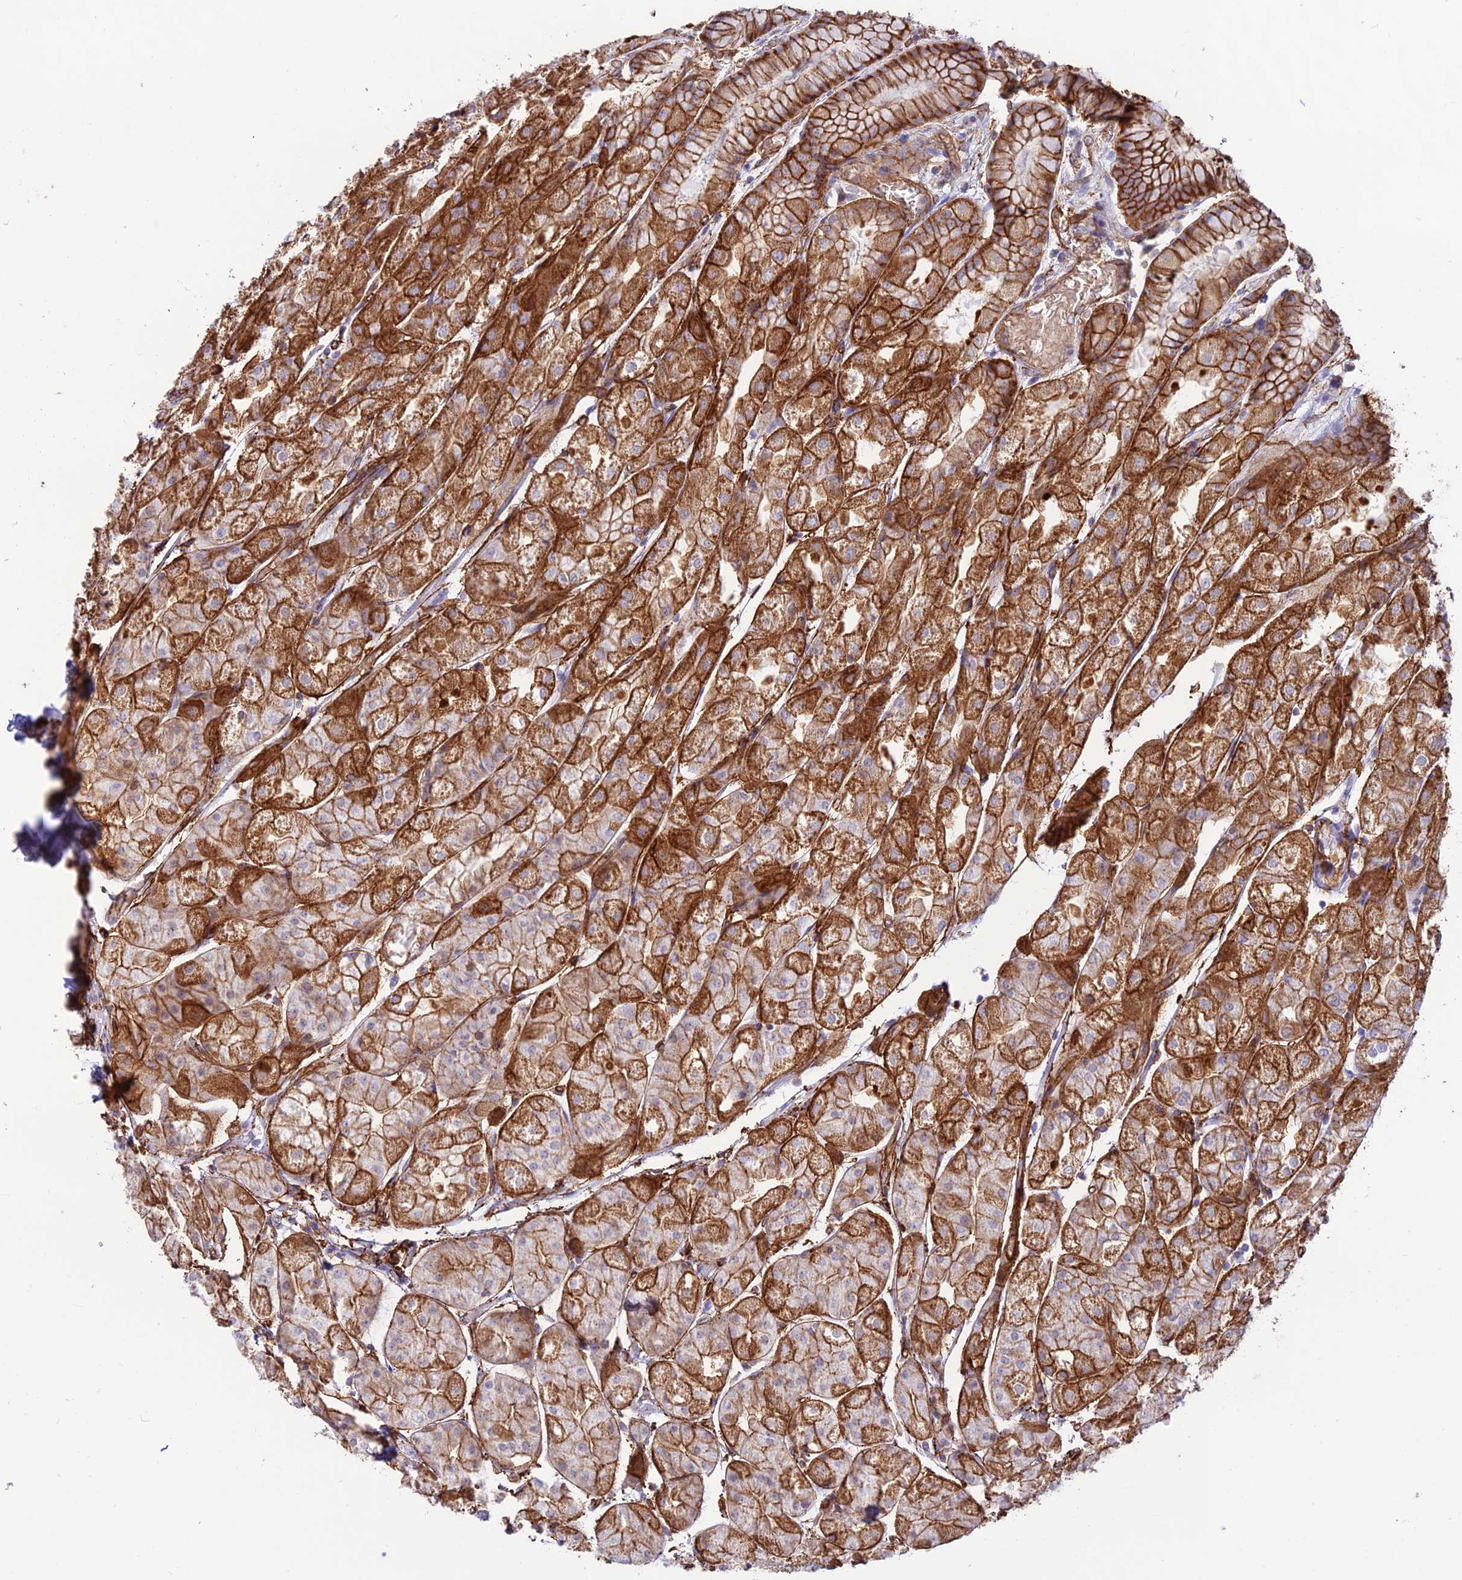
{"staining": {"intensity": "strong", "quantity": ">75%", "location": "cytoplasmic/membranous"}, "tissue": "stomach", "cell_type": "Glandular cells", "image_type": "normal", "snomed": [{"axis": "morphology", "description": "Normal tissue, NOS"}, {"axis": "topography", "description": "Stomach, upper"}], "caption": "Protein analysis of normal stomach shows strong cytoplasmic/membranous positivity in approximately >75% of glandular cells.", "gene": "YPEL5", "patient": {"sex": "male", "age": 72}}